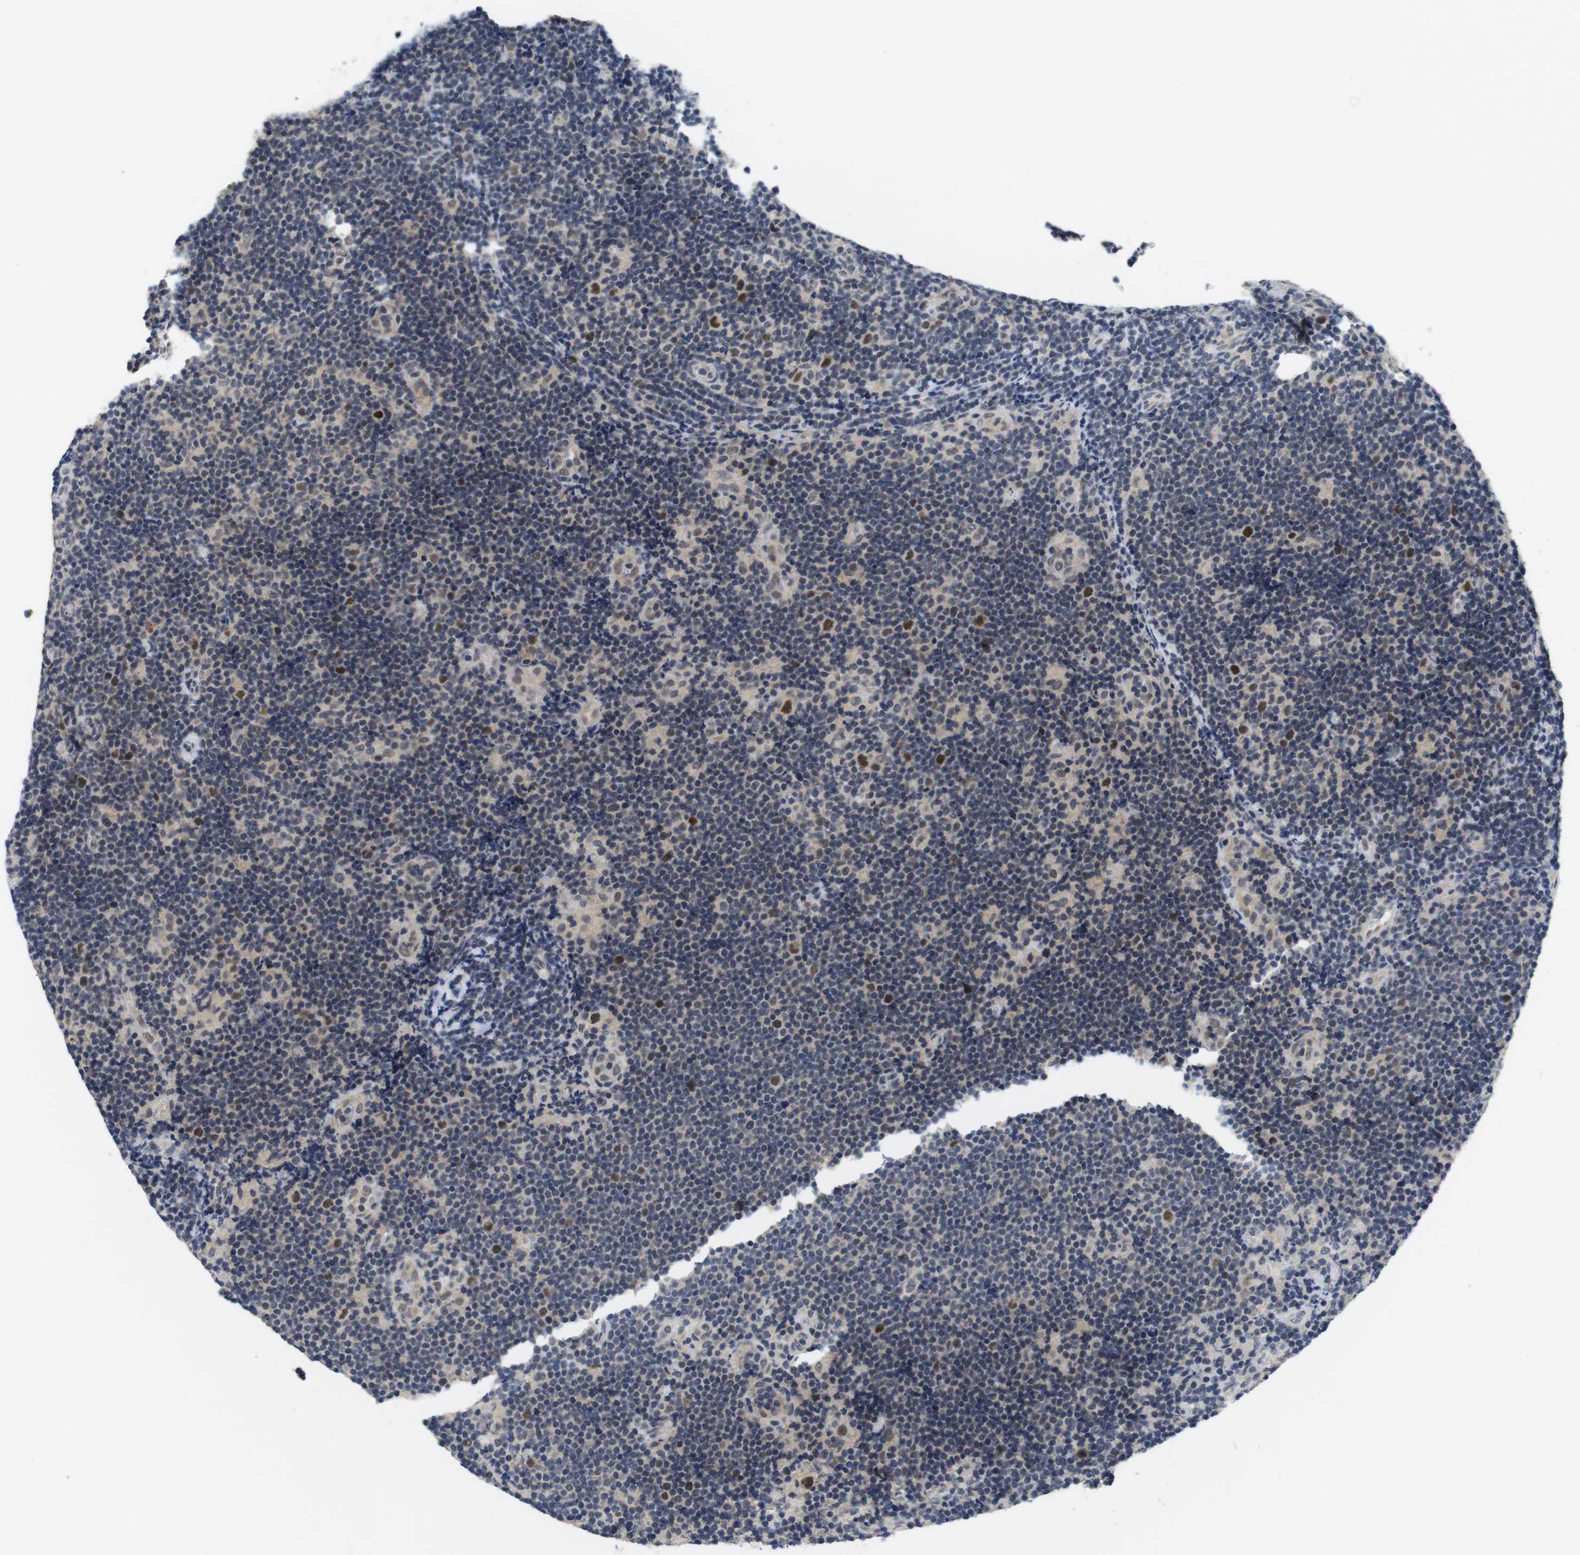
{"staining": {"intensity": "moderate", "quantity": "<25%", "location": "nuclear"}, "tissue": "lymphoma", "cell_type": "Tumor cells", "image_type": "cancer", "snomed": [{"axis": "morphology", "description": "Malignant lymphoma, non-Hodgkin's type, Low grade"}, {"axis": "topography", "description": "Lymph node"}], "caption": "DAB (3,3'-diaminobenzidine) immunohistochemical staining of human lymphoma shows moderate nuclear protein expression in approximately <25% of tumor cells. The staining is performed using DAB brown chromogen to label protein expression. The nuclei are counter-stained blue using hematoxylin.", "gene": "SKP2", "patient": {"sex": "male", "age": 83}}